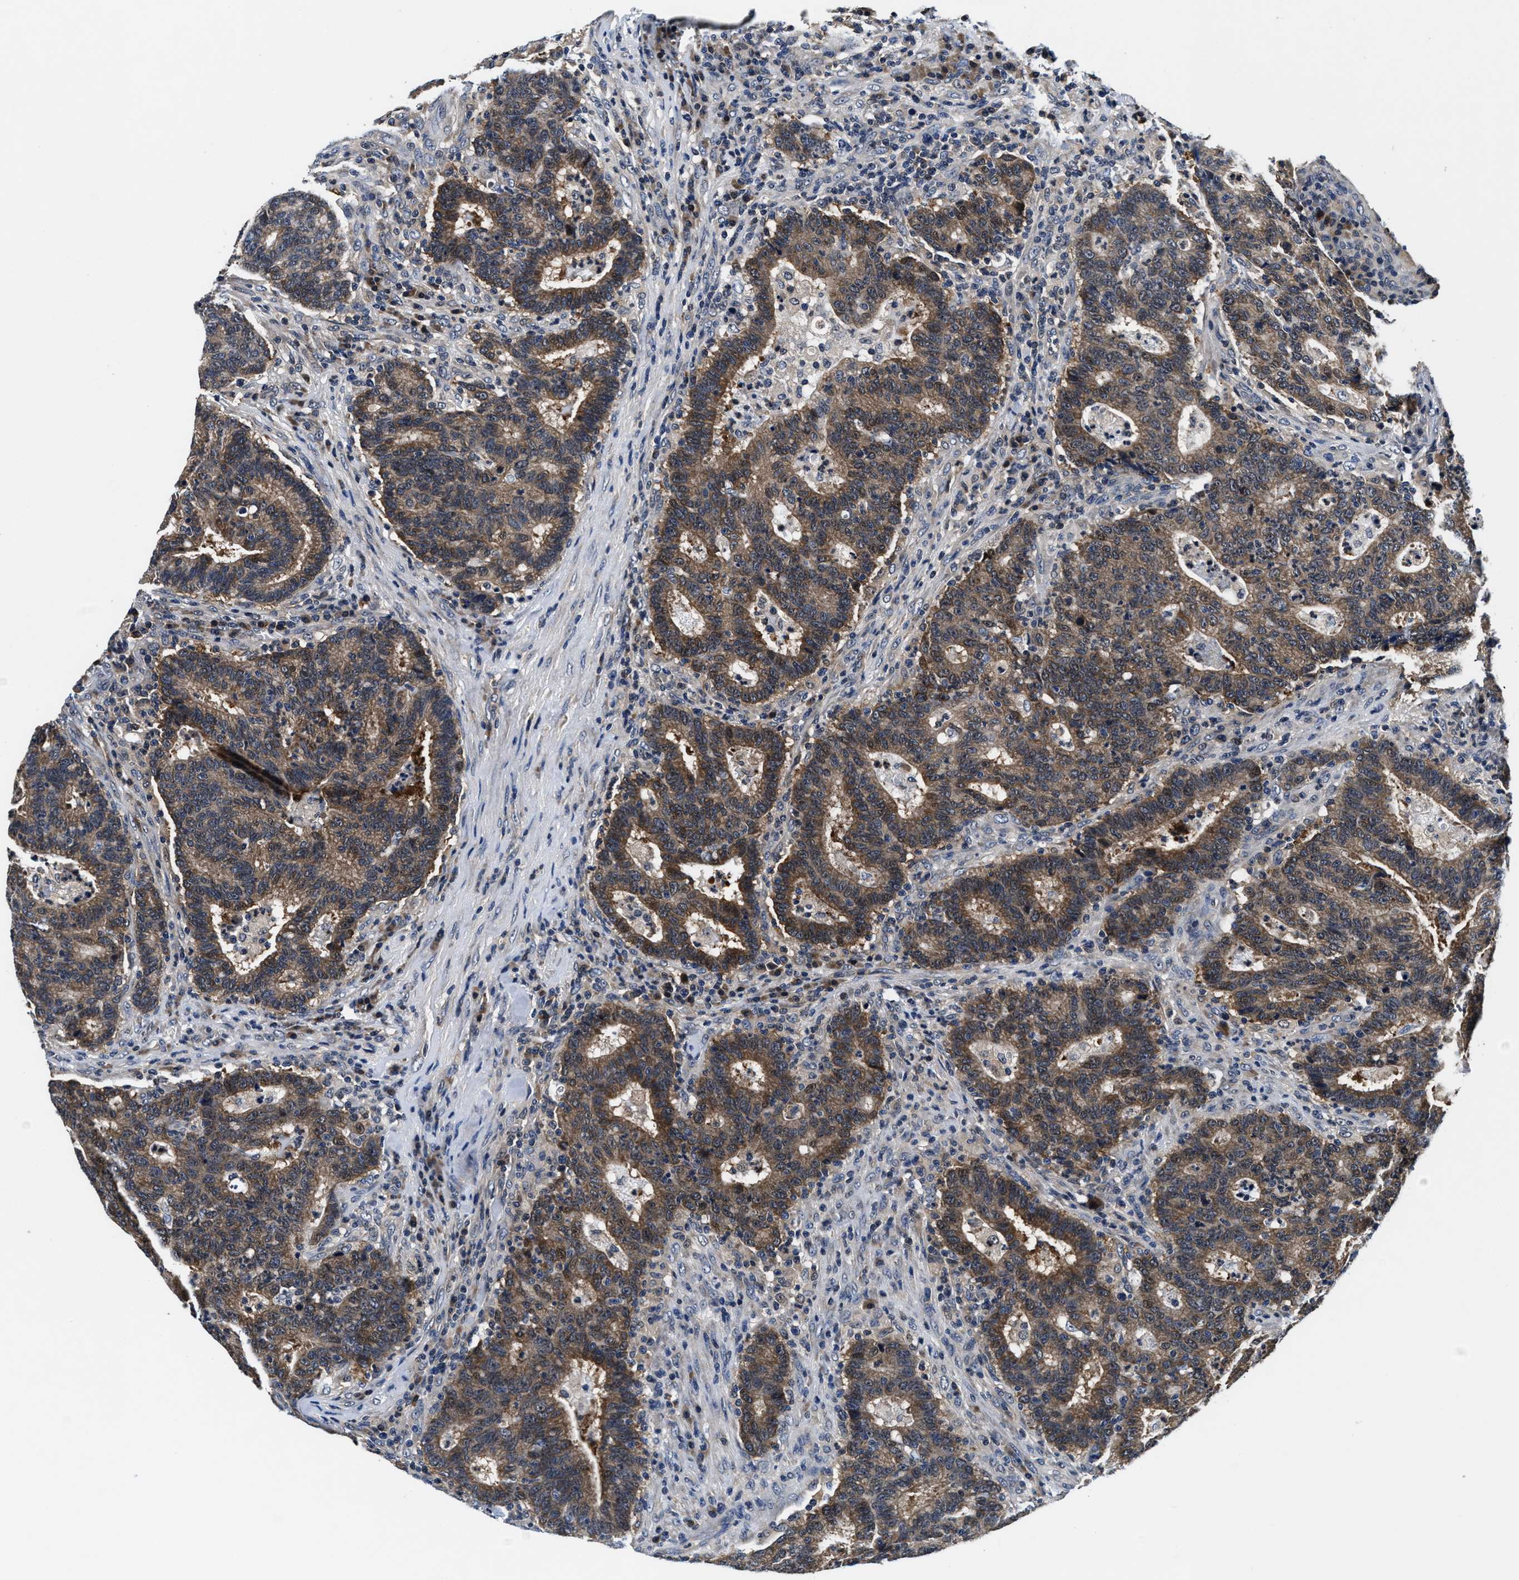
{"staining": {"intensity": "moderate", "quantity": ">75%", "location": "cytoplasmic/membranous"}, "tissue": "colorectal cancer", "cell_type": "Tumor cells", "image_type": "cancer", "snomed": [{"axis": "morphology", "description": "Adenocarcinoma, NOS"}, {"axis": "topography", "description": "Colon"}], "caption": "Adenocarcinoma (colorectal) tissue displays moderate cytoplasmic/membranous staining in about >75% of tumor cells (DAB (3,3'-diaminobenzidine) IHC with brightfield microscopy, high magnification).", "gene": "PHPT1", "patient": {"sex": "female", "age": 75}}